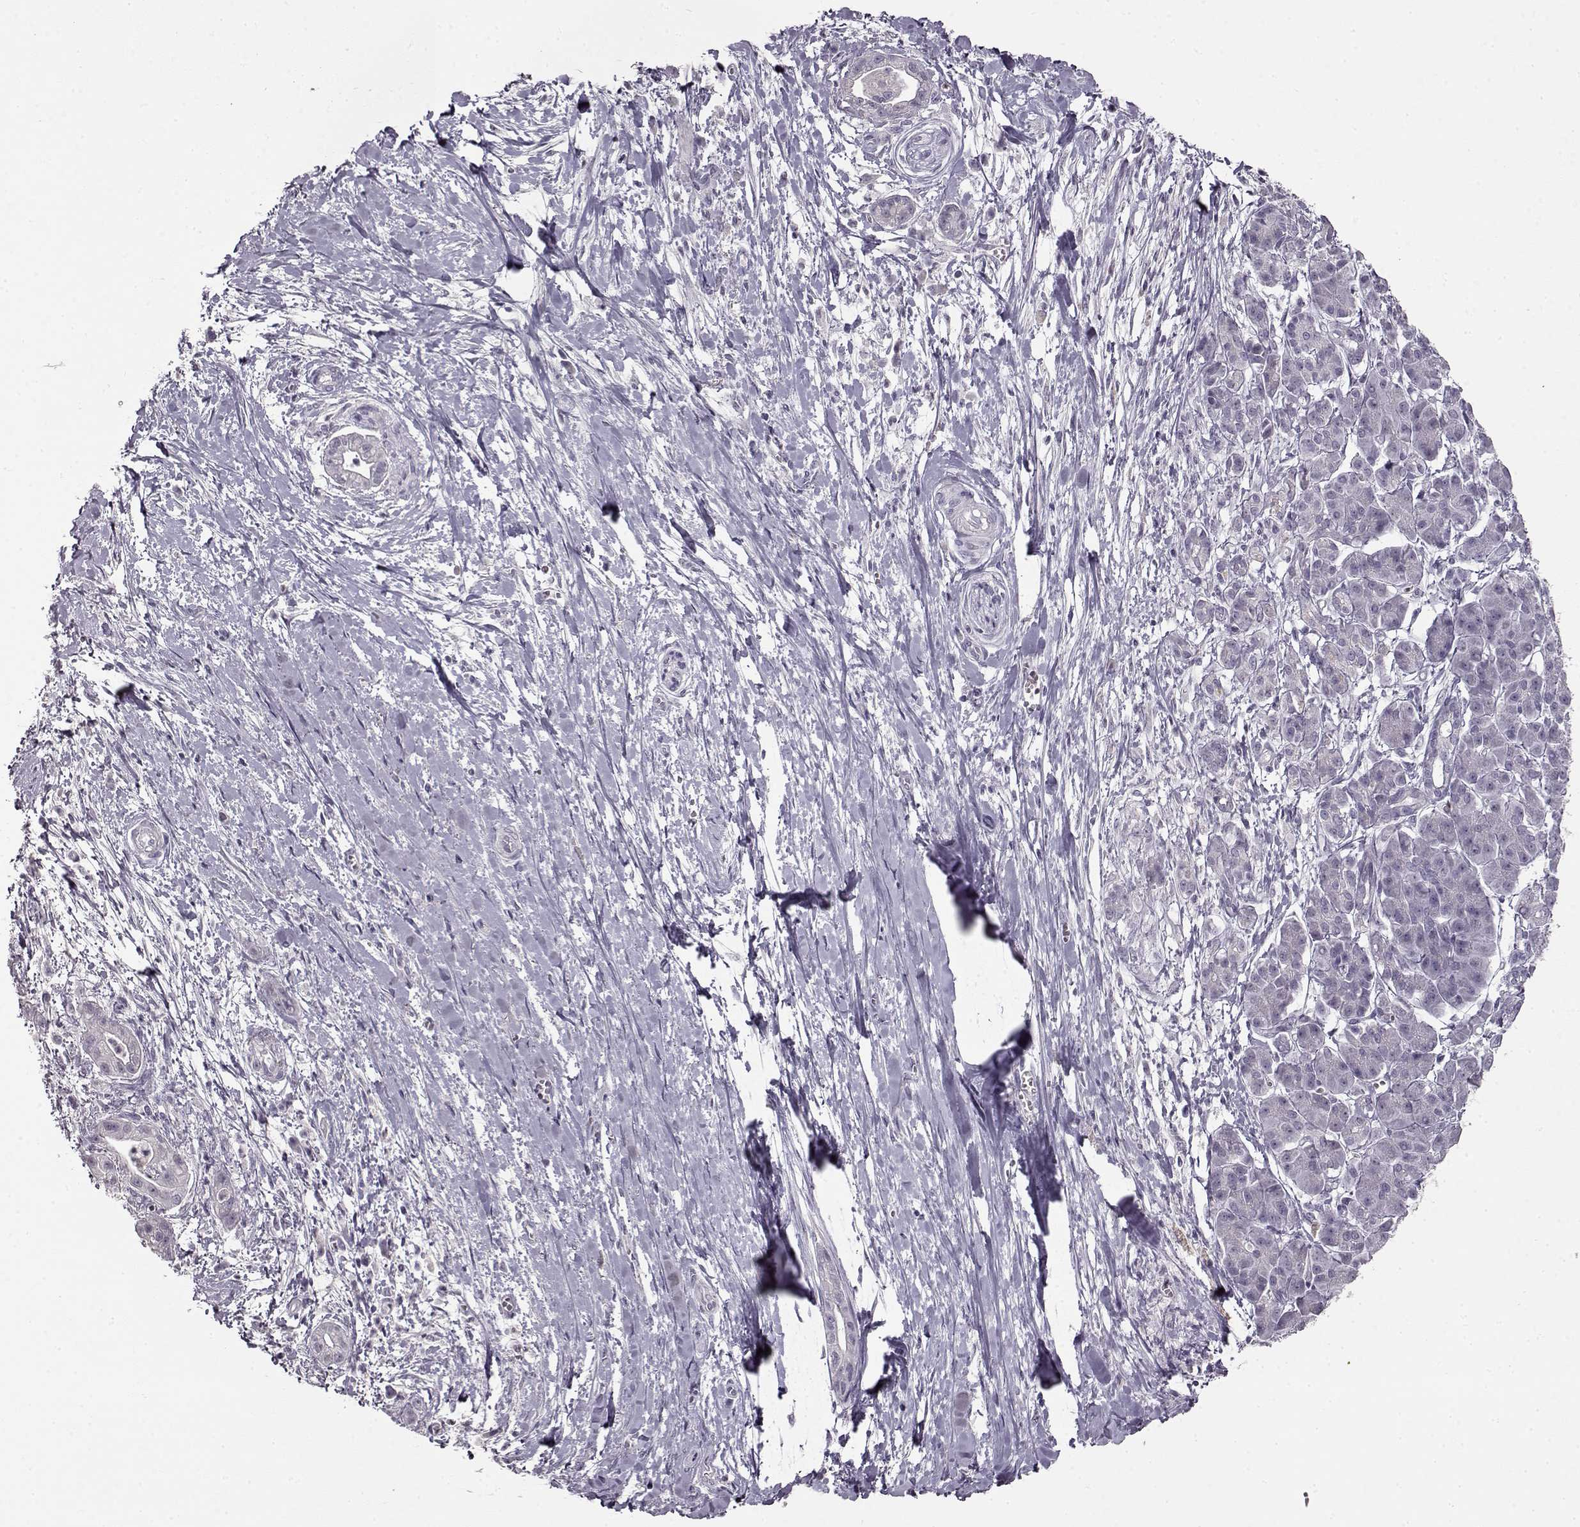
{"staining": {"intensity": "negative", "quantity": "none", "location": "none"}, "tissue": "pancreatic cancer", "cell_type": "Tumor cells", "image_type": "cancer", "snomed": [{"axis": "morphology", "description": "Normal tissue, NOS"}, {"axis": "morphology", "description": "Adenocarcinoma, NOS"}, {"axis": "topography", "description": "Lymph node"}, {"axis": "topography", "description": "Pancreas"}], "caption": "A high-resolution histopathology image shows immunohistochemistry staining of pancreatic cancer (adenocarcinoma), which shows no significant expression in tumor cells. (Stains: DAB (3,3'-diaminobenzidine) IHC with hematoxylin counter stain, Microscopy: brightfield microscopy at high magnification).", "gene": "FSHB", "patient": {"sex": "female", "age": 58}}